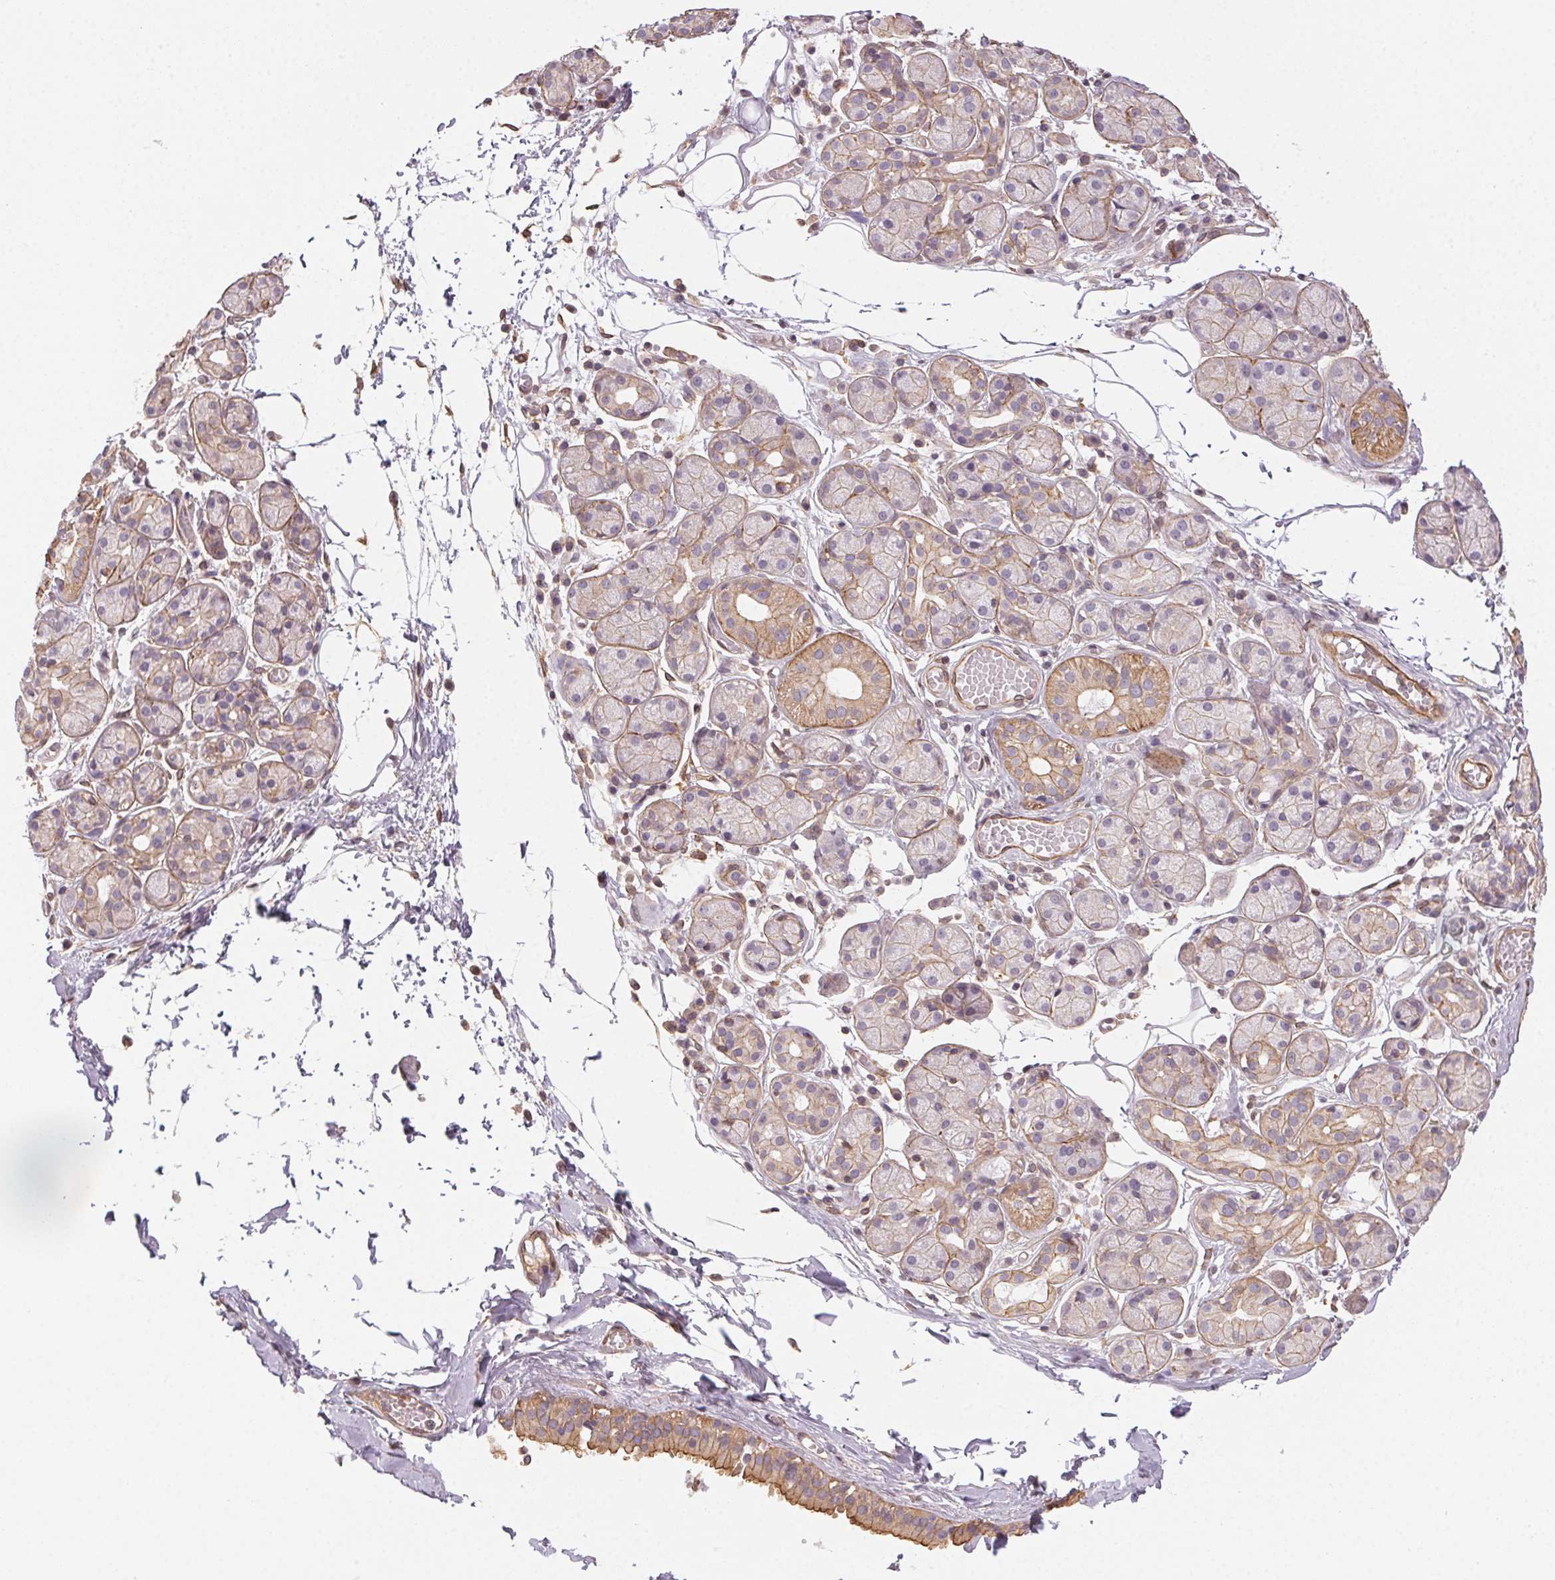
{"staining": {"intensity": "moderate", "quantity": "<25%", "location": "cytoplasmic/membranous"}, "tissue": "salivary gland", "cell_type": "Glandular cells", "image_type": "normal", "snomed": [{"axis": "morphology", "description": "Normal tissue, NOS"}, {"axis": "topography", "description": "Salivary gland"}, {"axis": "topography", "description": "Peripheral nerve tissue"}], "caption": "Protein staining by immunohistochemistry shows moderate cytoplasmic/membranous staining in approximately <25% of glandular cells in benign salivary gland. Using DAB (3,3'-diaminobenzidine) (brown) and hematoxylin (blue) stains, captured at high magnification using brightfield microscopy.", "gene": "PLA2G4F", "patient": {"sex": "male", "age": 71}}